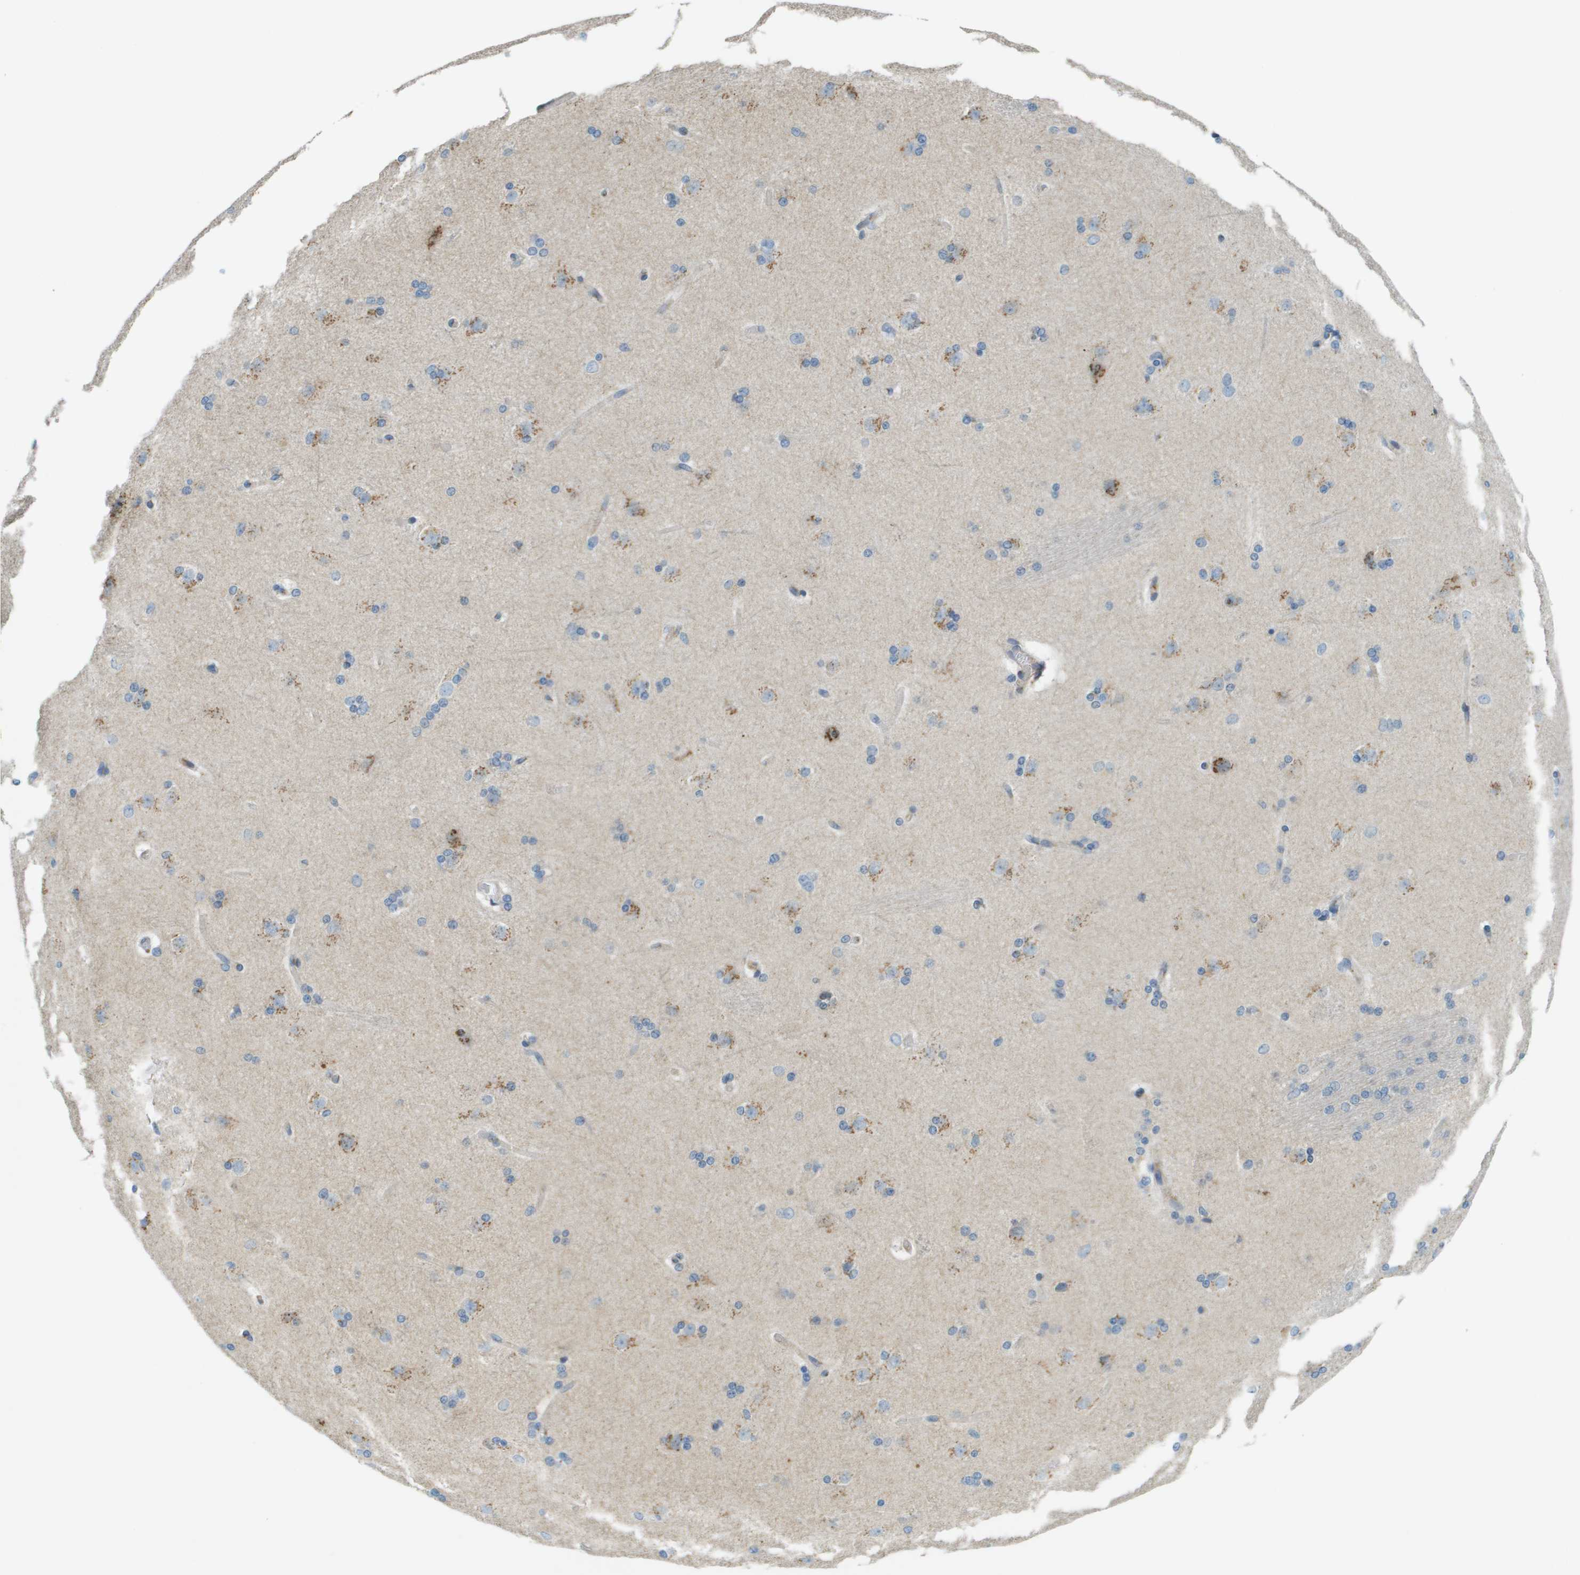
{"staining": {"intensity": "moderate", "quantity": "<25%", "location": "cytoplasmic/membranous"}, "tissue": "caudate", "cell_type": "Glial cells", "image_type": "normal", "snomed": [{"axis": "morphology", "description": "Normal tissue, NOS"}, {"axis": "topography", "description": "Lateral ventricle wall"}], "caption": "This is a histology image of immunohistochemistry (IHC) staining of unremarkable caudate, which shows moderate expression in the cytoplasmic/membranous of glial cells.", "gene": "ACBD3", "patient": {"sex": "female", "age": 19}}